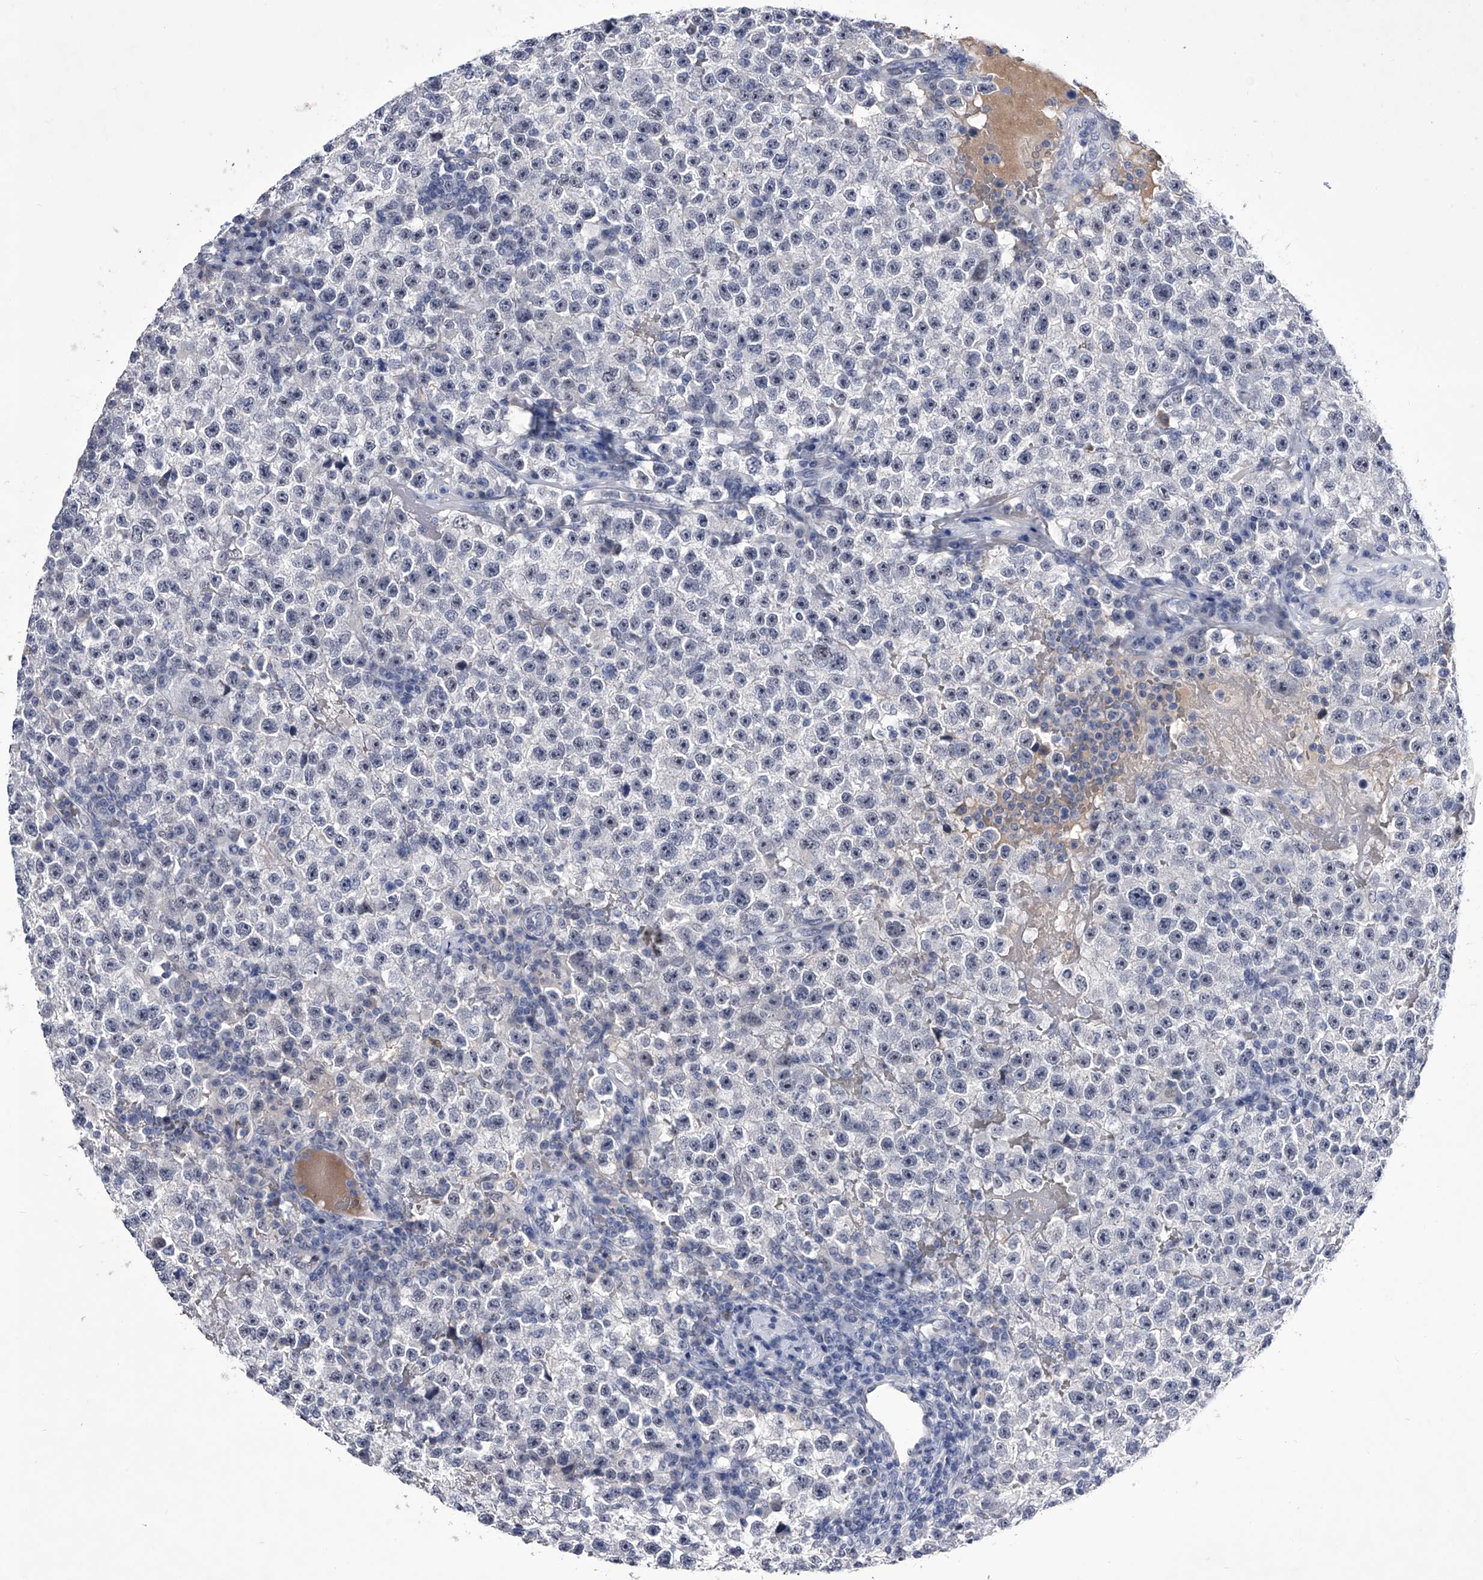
{"staining": {"intensity": "negative", "quantity": "none", "location": "none"}, "tissue": "testis cancer", "cell_type": "Tumor cells", "image_type": "cancer", "snomed": [{"axis": "morphology", "description": "Seminoma, NOS"}, {"axis": "topography", "description": "Testis"}], "caption": "High magnification brightfield microscopy of seminoma (testis) stained with DAB (3,3'-diaminobenzidine) (brown) and counterstained with hematoxylin (blue): tumor cells show no significant expression. (DAB immunohistochemistry (IHC) with hematoxylin counter stain).", "gene": "CRISP2", "patient": {"sex": "male", "age": 22}}